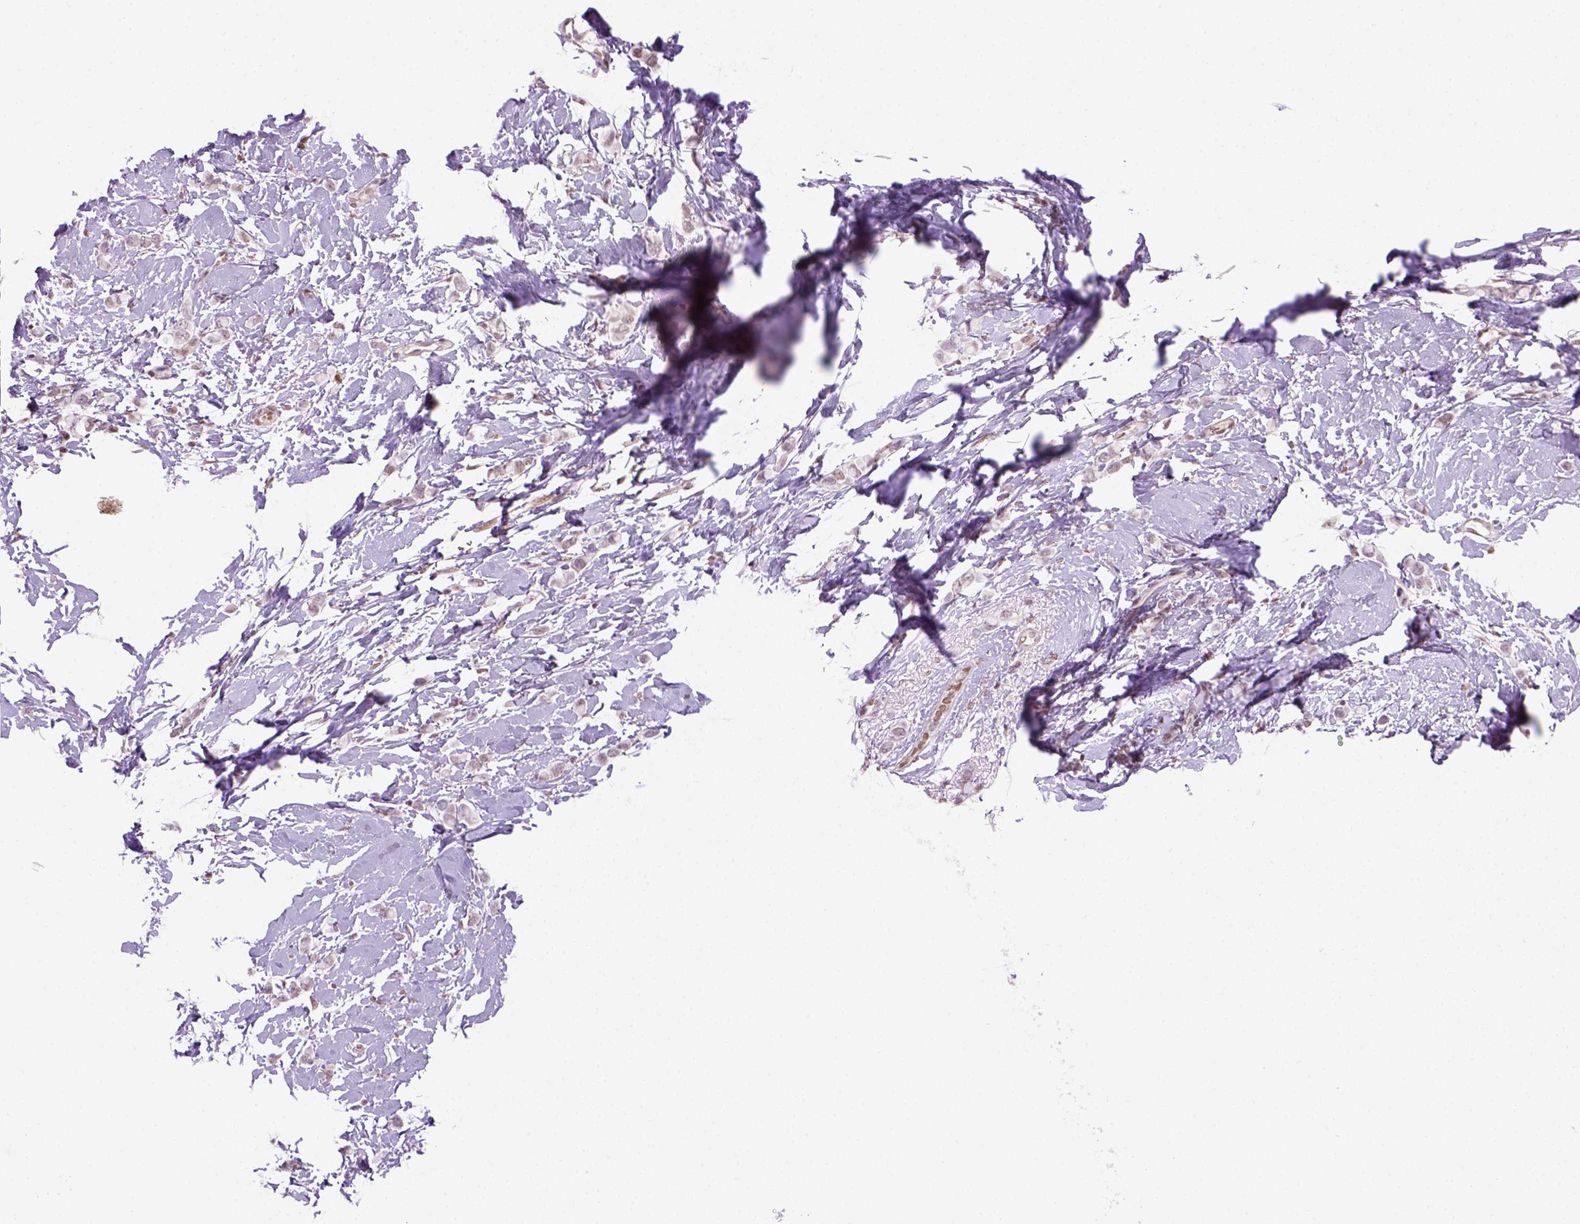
{"staining": {"intensity": "weak", "quantity": "25%-75%", "location": "nuclear"}, "tissue": "breast cancer", "cell_type": "Tumor cells", "image_type": "cancer", "snomed": [{"axis": "morphology", "description": "Lobular carcinoma"}, {"axis": "topography", "description": "Breast"}], "caption": "Brown immunohistochemical staining in breast cancer reveals weak nuclear positivity in about 25%-75% of tumor cells.", "gene": "MGMT", "patient": {"sex": "female", "age": 66}}